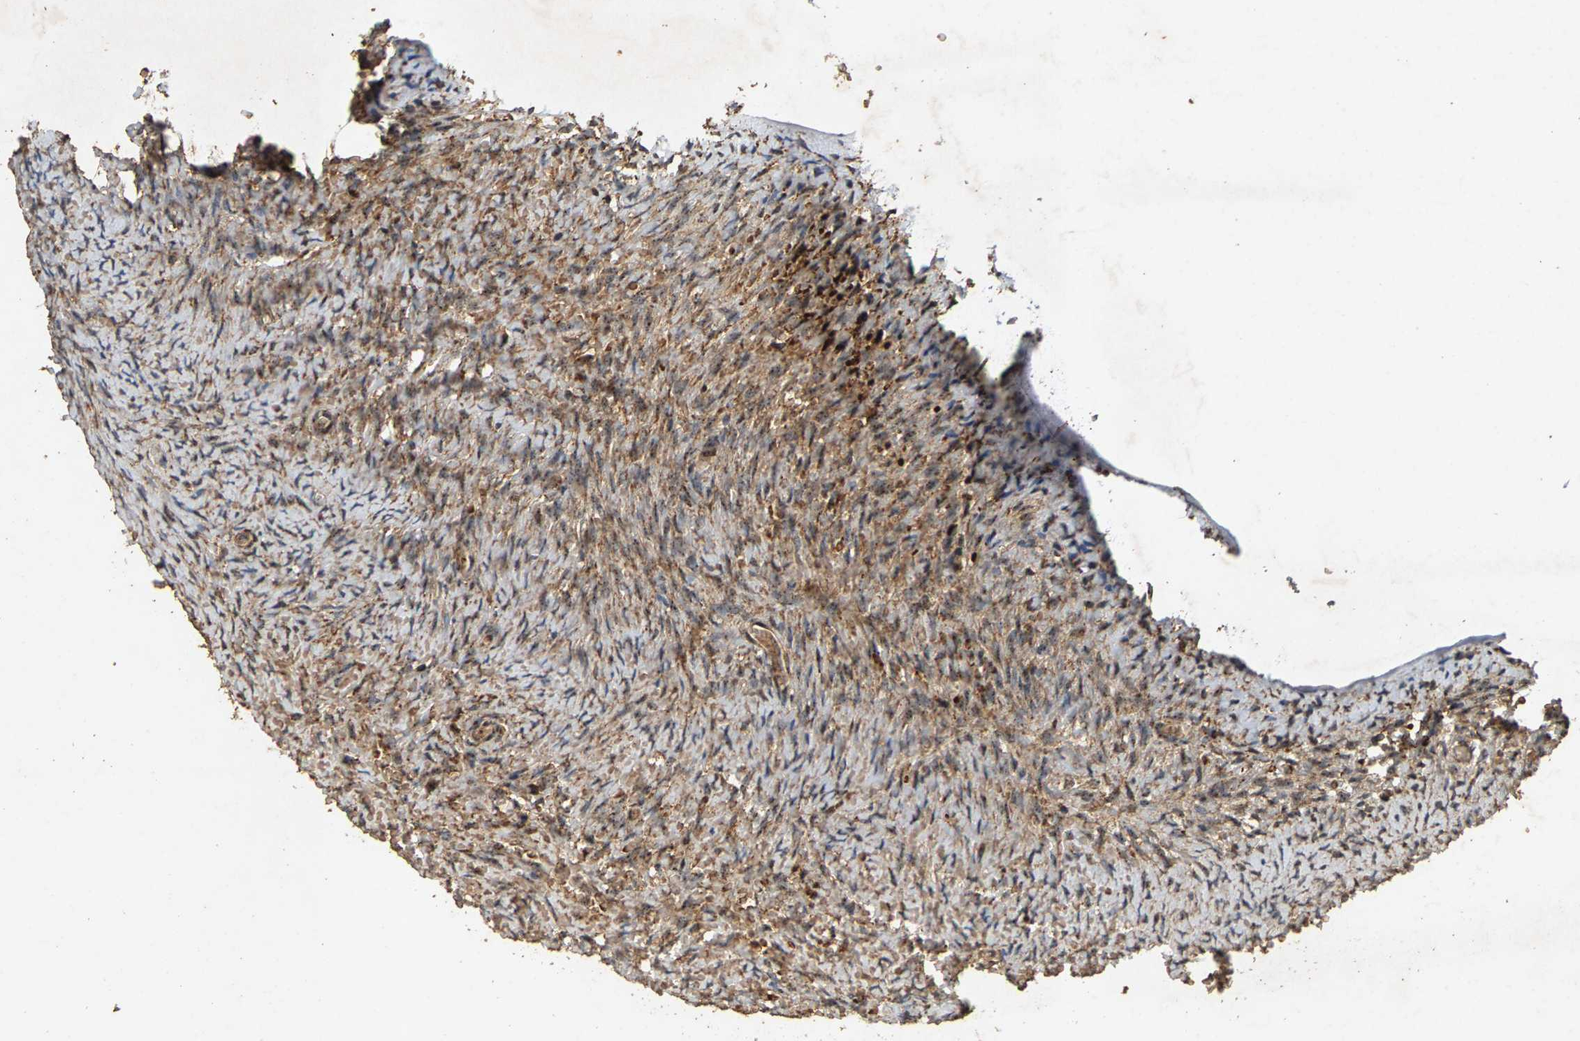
{"staining": {"intensity": "weak", "quantity": ">75%", "location": "cytoplasmic/membranous"}, "tissue": "ovary", "cell_type": "Ovarian stroma cells", "image_type": "normal", "snomed": [{"axis": "morphology", "description": "Normal tissue, NOS"}, {"axis": "topography", "description": "Ovary"}], "caption": "Immunohistochemistry (IHC) staining of benign ovary, which reveals low levels of weak cytoplasmic/membranous positivity in approximately >75% of ovarian stroma cells indicating weak cytoplasmic/membranous protein expression. The staining was performed using DAB (3,3'-diaminobenzidine) (brown) for protein detection and nuclei were counterstained in hematoxylin (blue).", "gene": "CIDEC", "patient": {"sex": "female", "age": 27}}